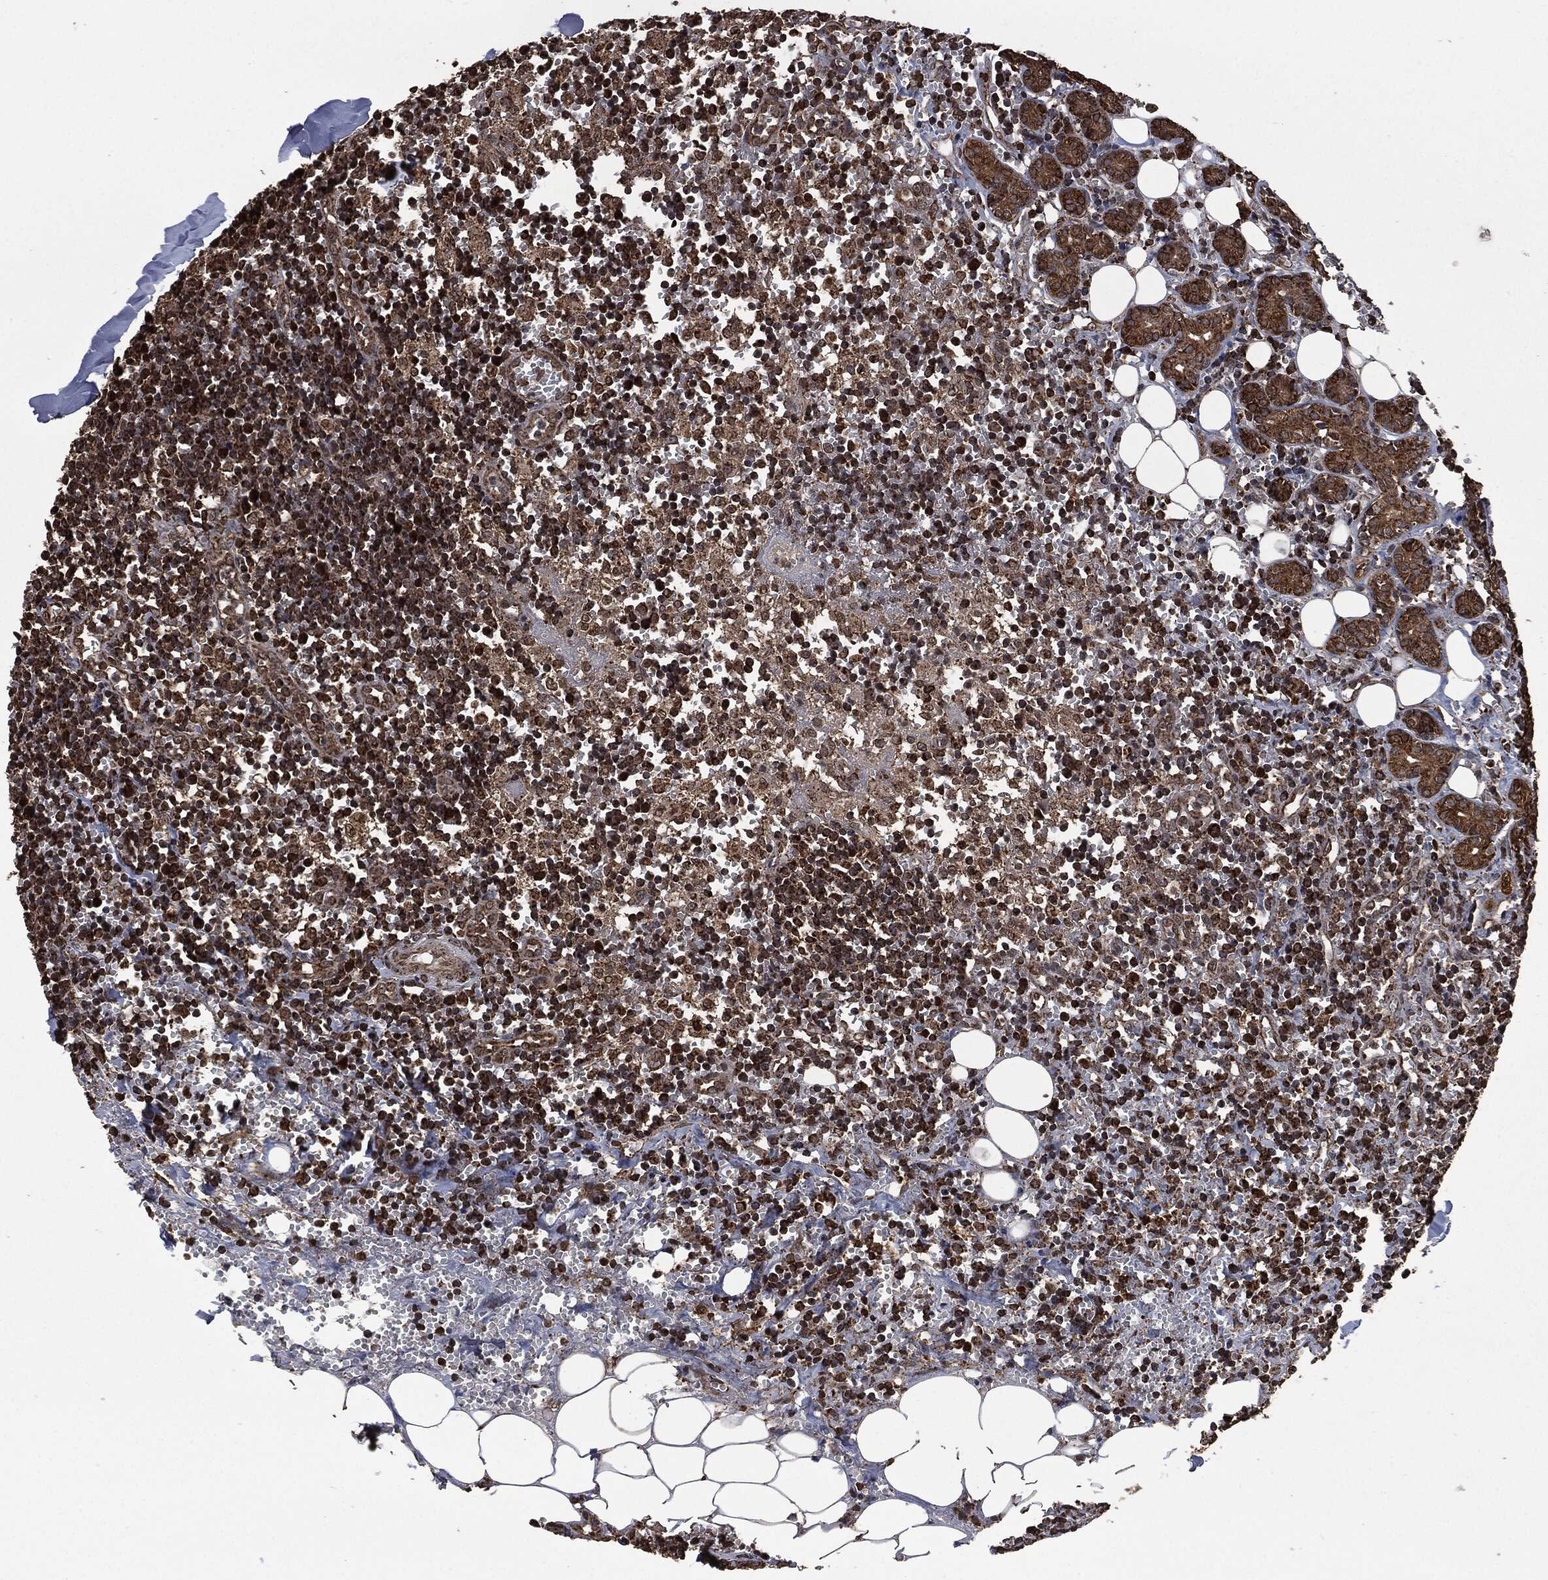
{"staining": {"intensity": "moderate", "quantity": ">75%", "location": "cytoplasmic/membranous"}, "tissue": "lymph node", "cell_type": "Non-germinal center cells", "image_type": "normal", "snomed": [{"axis": "morphology", "description": "Normal tissue, NOS"}, {"axis": "topography", "description": "Lymph node"}, {"axis": "topography", "description": "Salivary gland"}], "caption": "Immunohistochemical staining of unremarkable human lymph node exhibits >75% levels of moderate cytoplasmic/membranous protein positivity in approximately >75% of non-germinal center cells. (DAB (3,3'-diaminobenzidine) IHC with brightfield microscopy, high magnification).", "gene": "LIG3", "patient": {"sex": "male", "age": 78}}